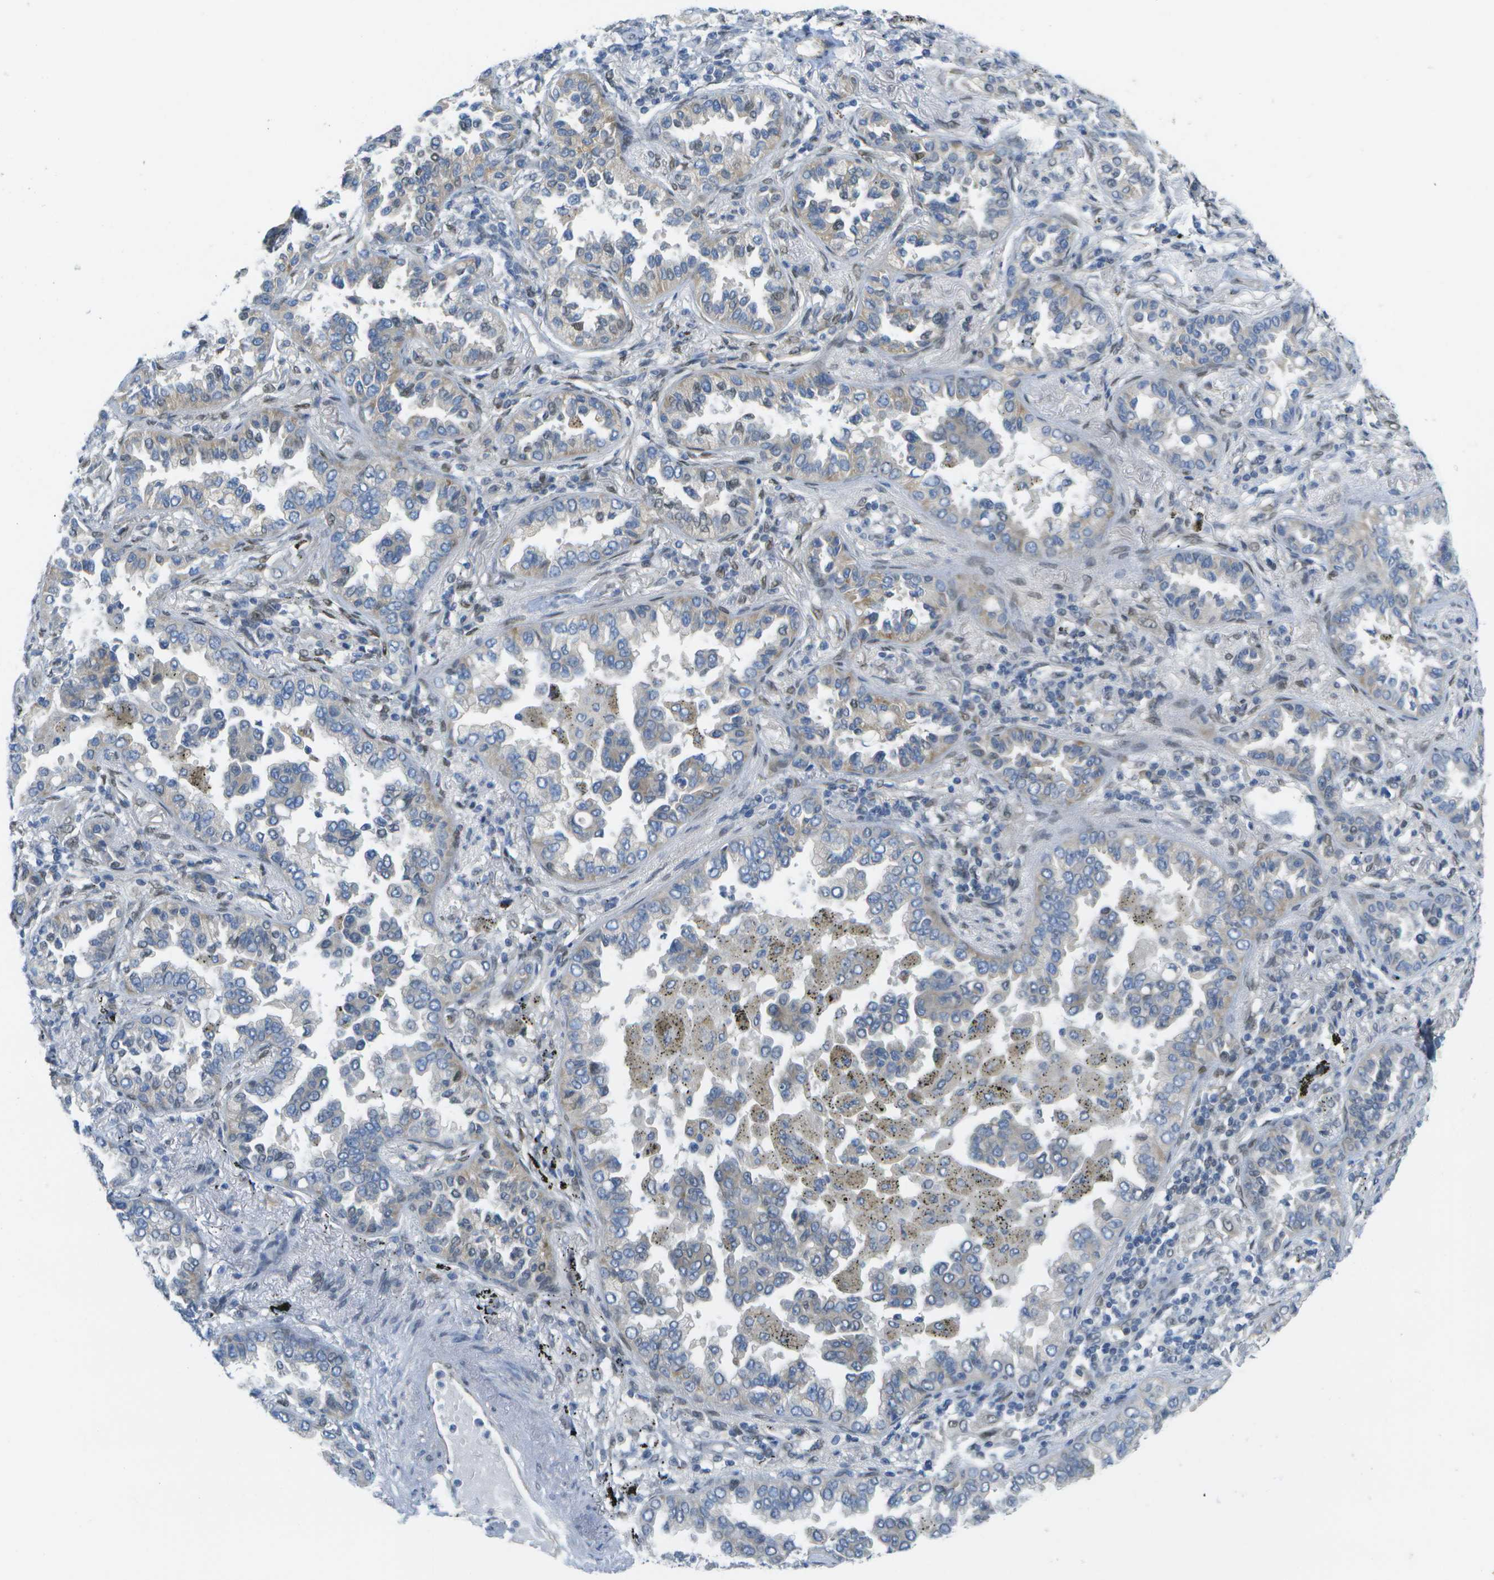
{"staining": {"intensity": "weak", "quantity": "25%-75%", "location": "cytoplasmic/membranous"}, "tissue": "lung cancer", "cell_type": "Tumor cells", "image_type": "cancer", "snomed": [{"axis": "morphology", "description": "Normal tissue, NOS"}, {"axis": "morphology", "description": "Adenocarcinoma, NOS"}, {"axis": "topography", "description": "Lung"}], "caption": "About 25%-75% of tumor cells in human lung adenocarcinoma exhibit weak cytoplasmic/membranous protein expression as visualized by brown immunohistochemical staining.", "gene": "ARID1B", "patient": {"sex": "male", "age": 59}}